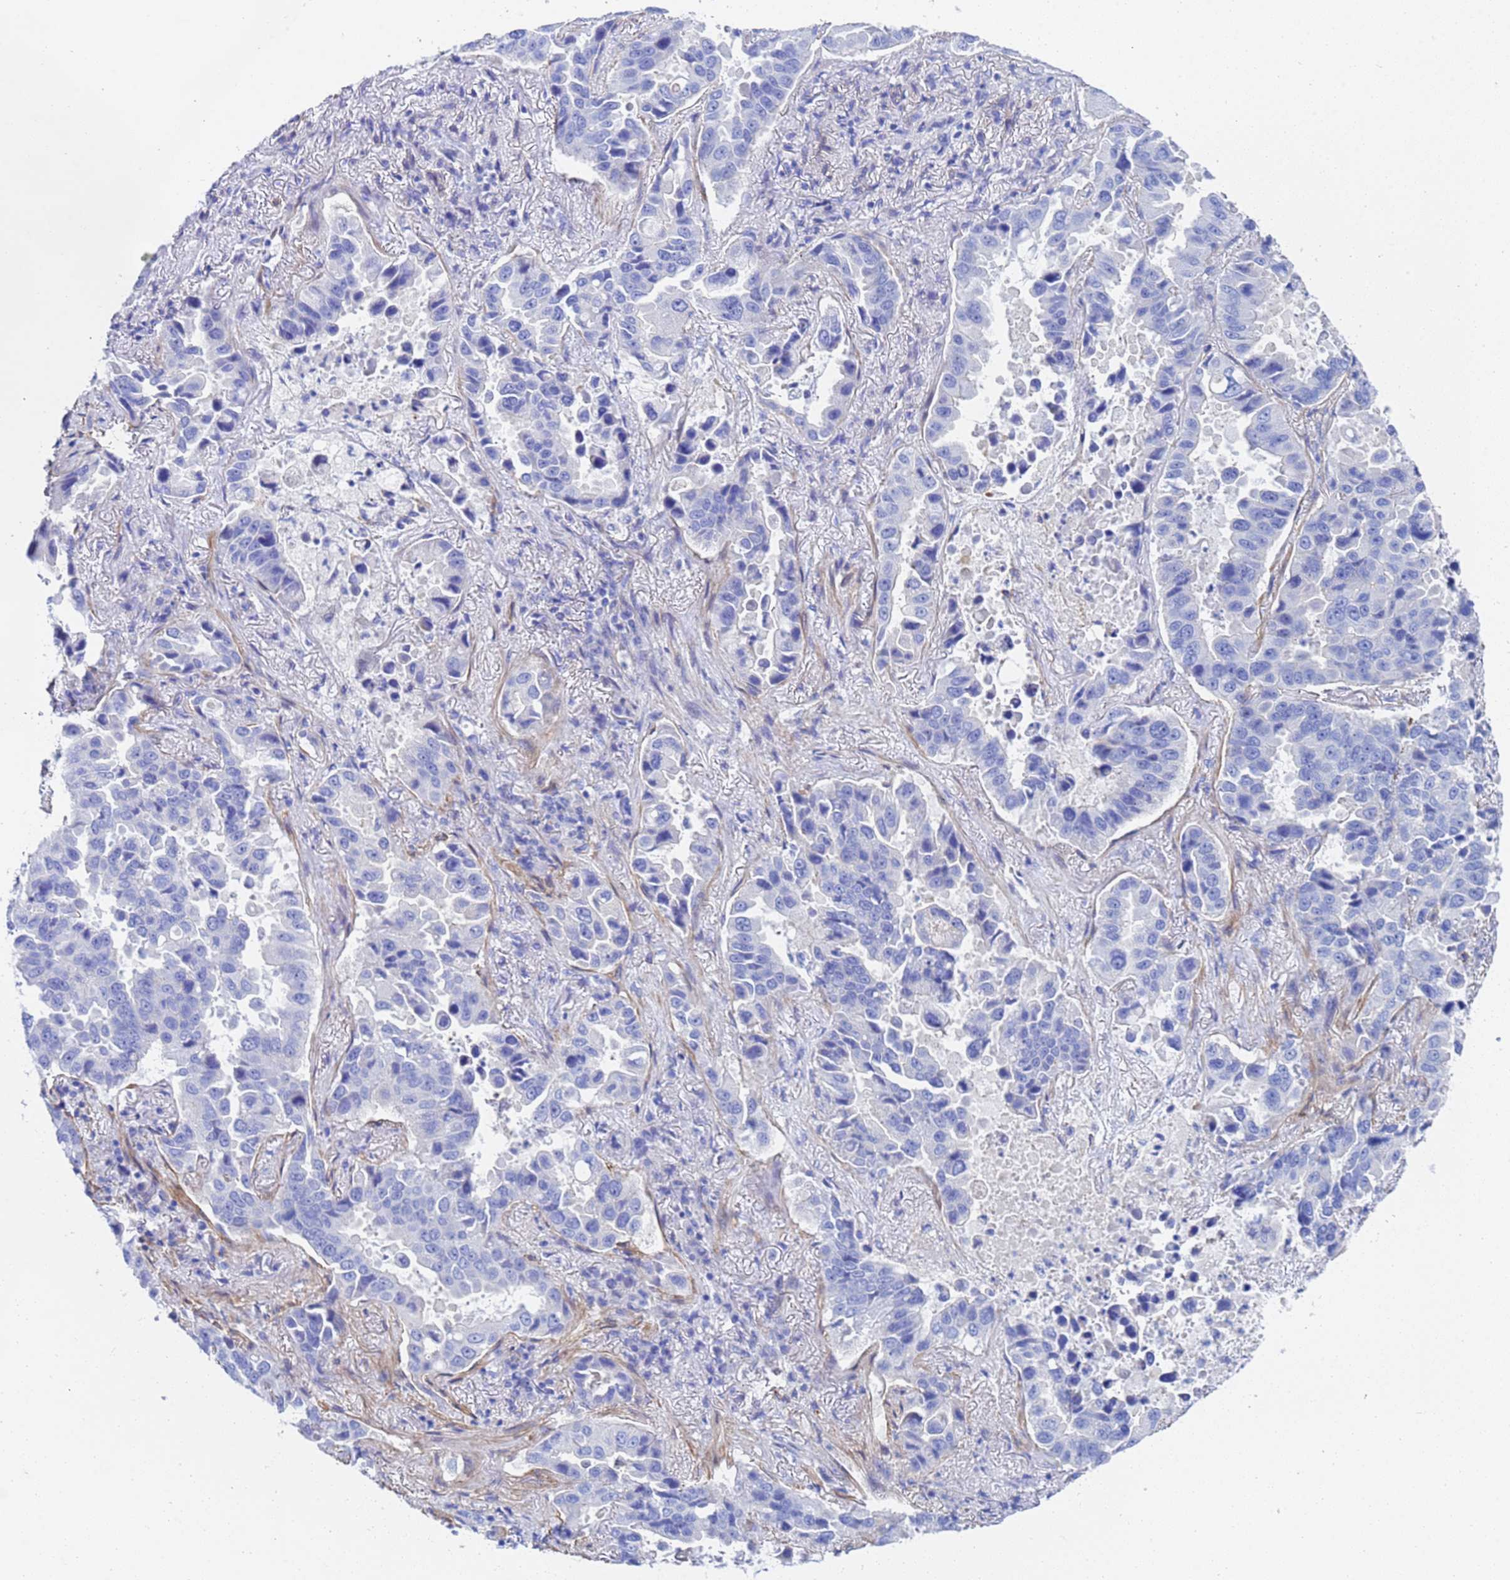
{"staining": {"intensity": "negative", "quantity": "none", "location": "none"}, "tissue": "lung cancer", "cell_type": "Tumor cells", "image_type": "cancer", "snomed": [{"axis": "morphology", "description": "Adenocarcinoma, NOS"}, {"axis": "topography", "description": "Lung"}], "caption": "This is an IHC image of human lung cancer. There is no staining in tumor cells.", "gene": "CST4", "patient": {"sex": "male", "age": 64}}